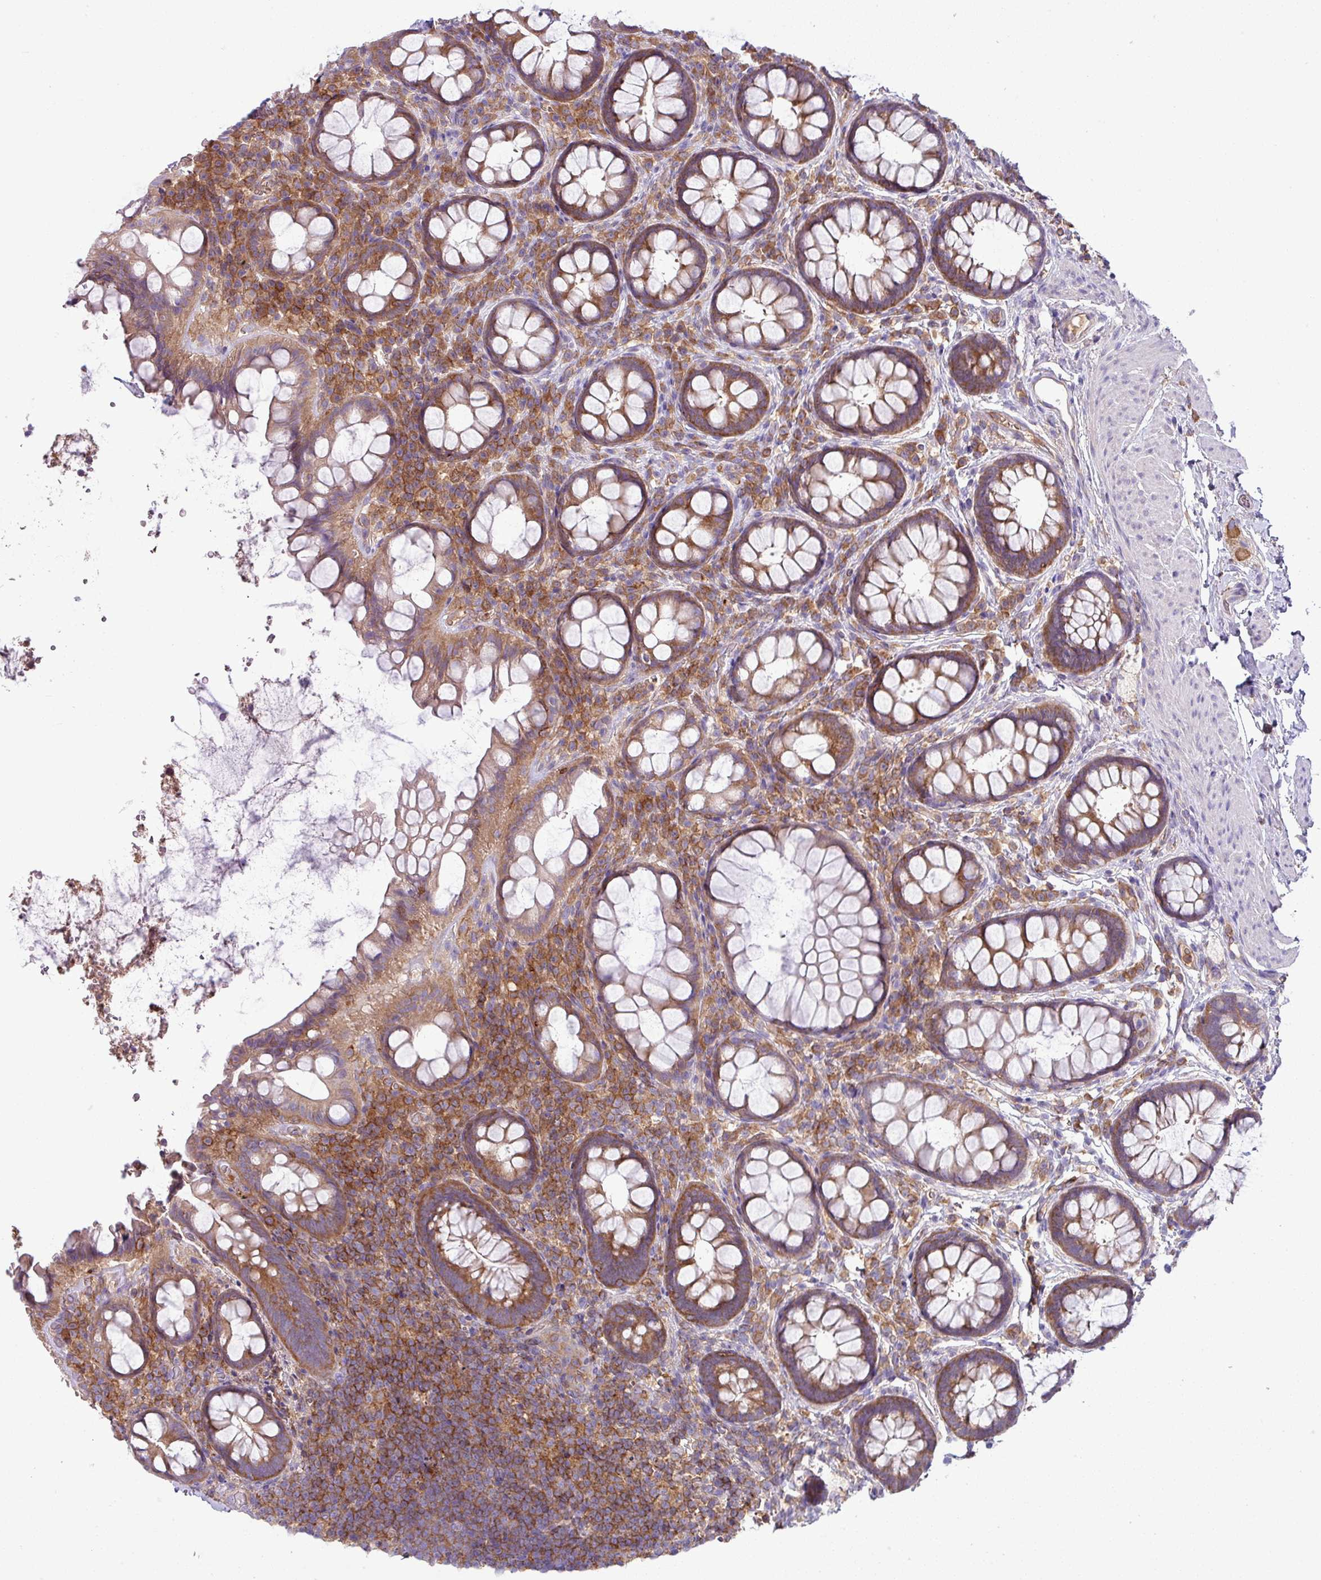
{"staining": {"intensity": "moderate", "quantity": ">75%", "location": "cytoplasmic/membranous"}, "tissue": "rectum", "cell_type": "Glandular cells", "image_type": "normal", "snomed": [{"axis": "morphology", "description": "Normal tissue, NOS"}, {"axis": "topography", "description": "Rectum"}, {"axis": "topography", "description": "Peripheral nerve tissue"}], "caption": "A brown stain shows moderate cytoplasmic/membranous positivity of a protein in glandular cells of unremarkable human rectum. (IHC, brightfield microscopy, high magnification).", "gene": "LRRC74B", "patient": {"sex": "female", "age": 69}}